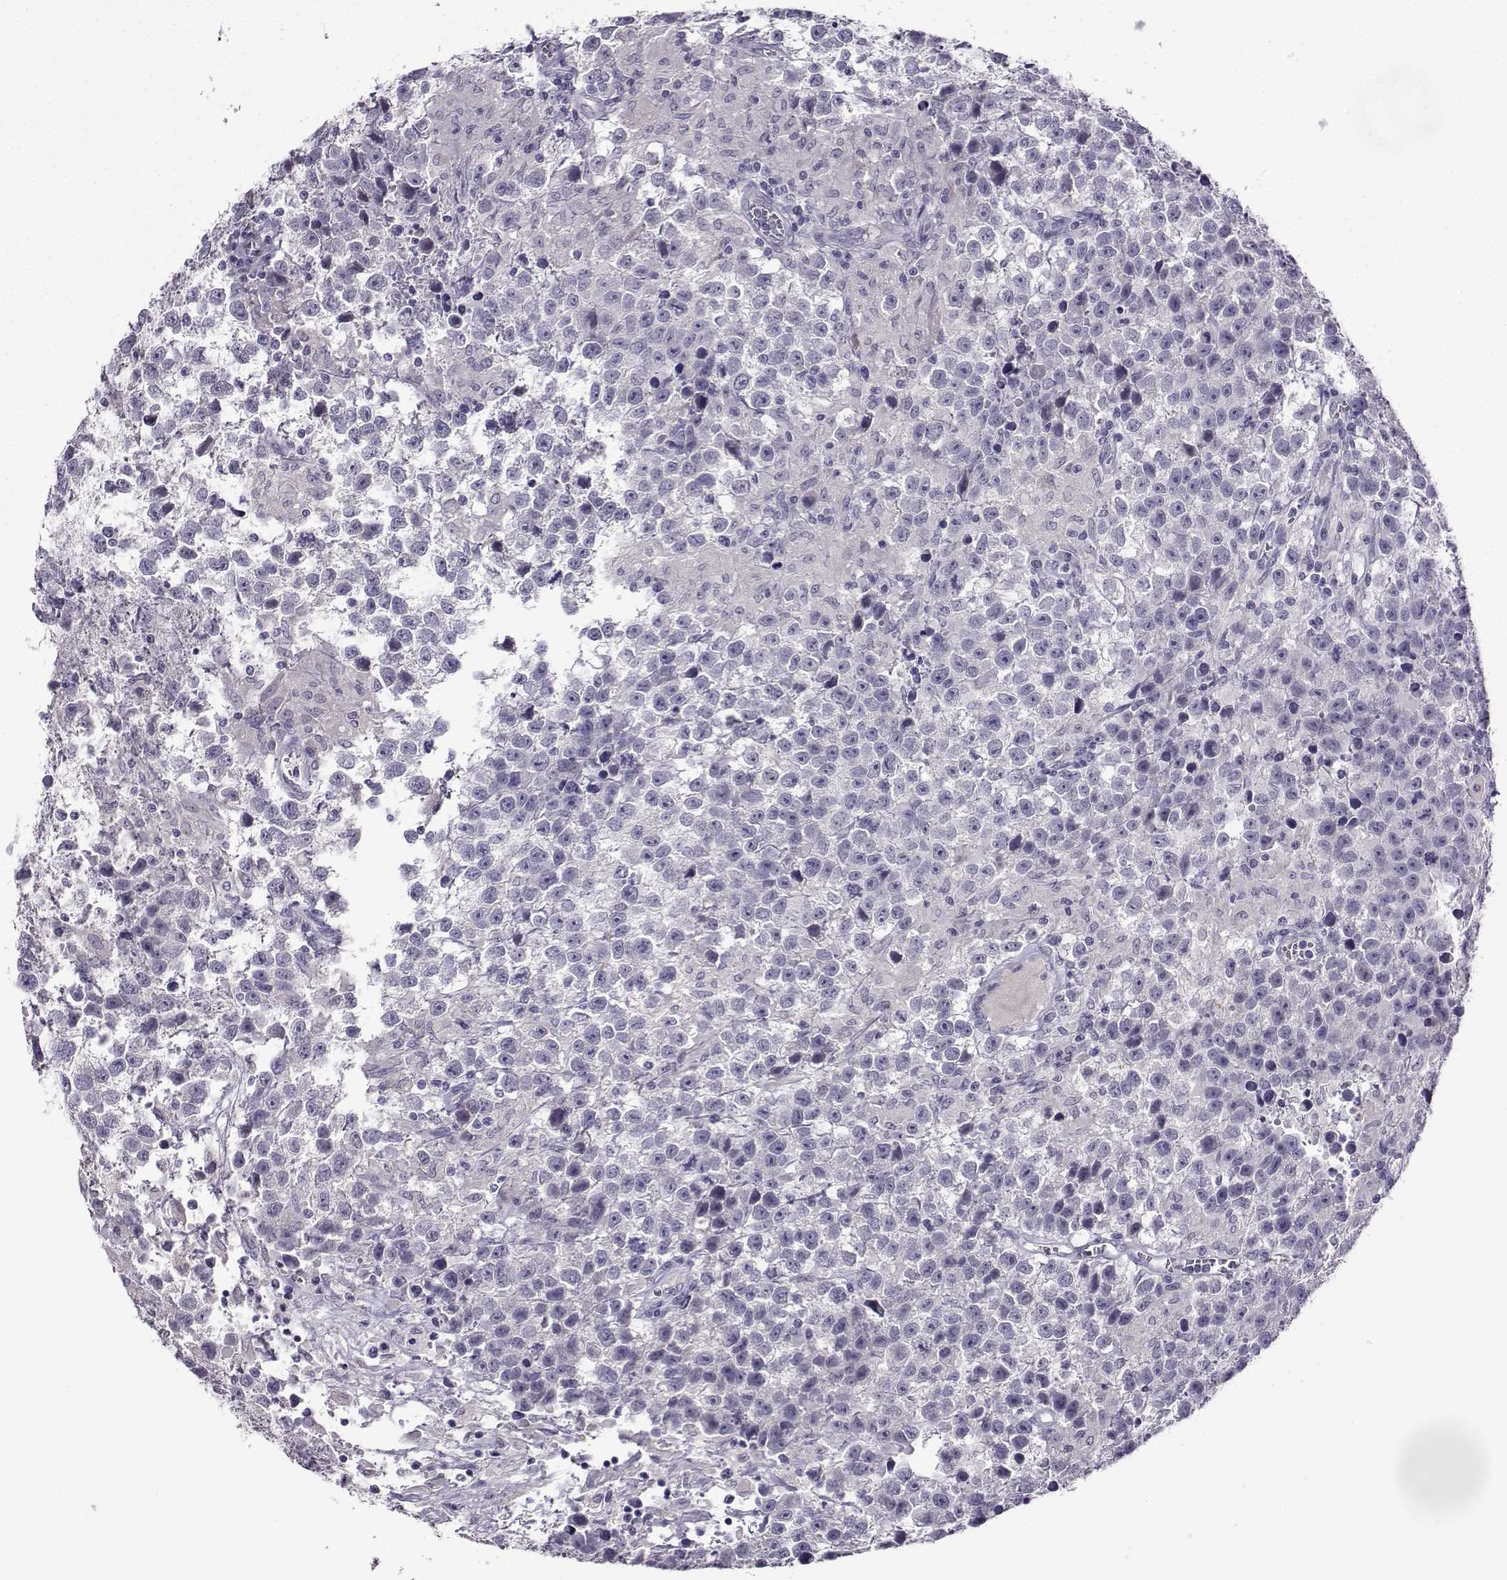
{"staining": {"intensity": "negative", "quantity": "none", "location": "none"}, "tissue": "testis cancer", "cell_type": "Tumor cells", "image_type": "cancer", "snomed": [{"axis": "morphology", "description": "Seminoma, NOS"}, {"axis": "topography", "description": "Testis"}], "caption": "An immunohistochemistry photomicrograph of testis cancer (seminoma) is shown. There is no staining in tumor cells of testis cancer (seminoma).", "gene": "CRYBB1", "patient": {"sex": "male", "age": 43}}